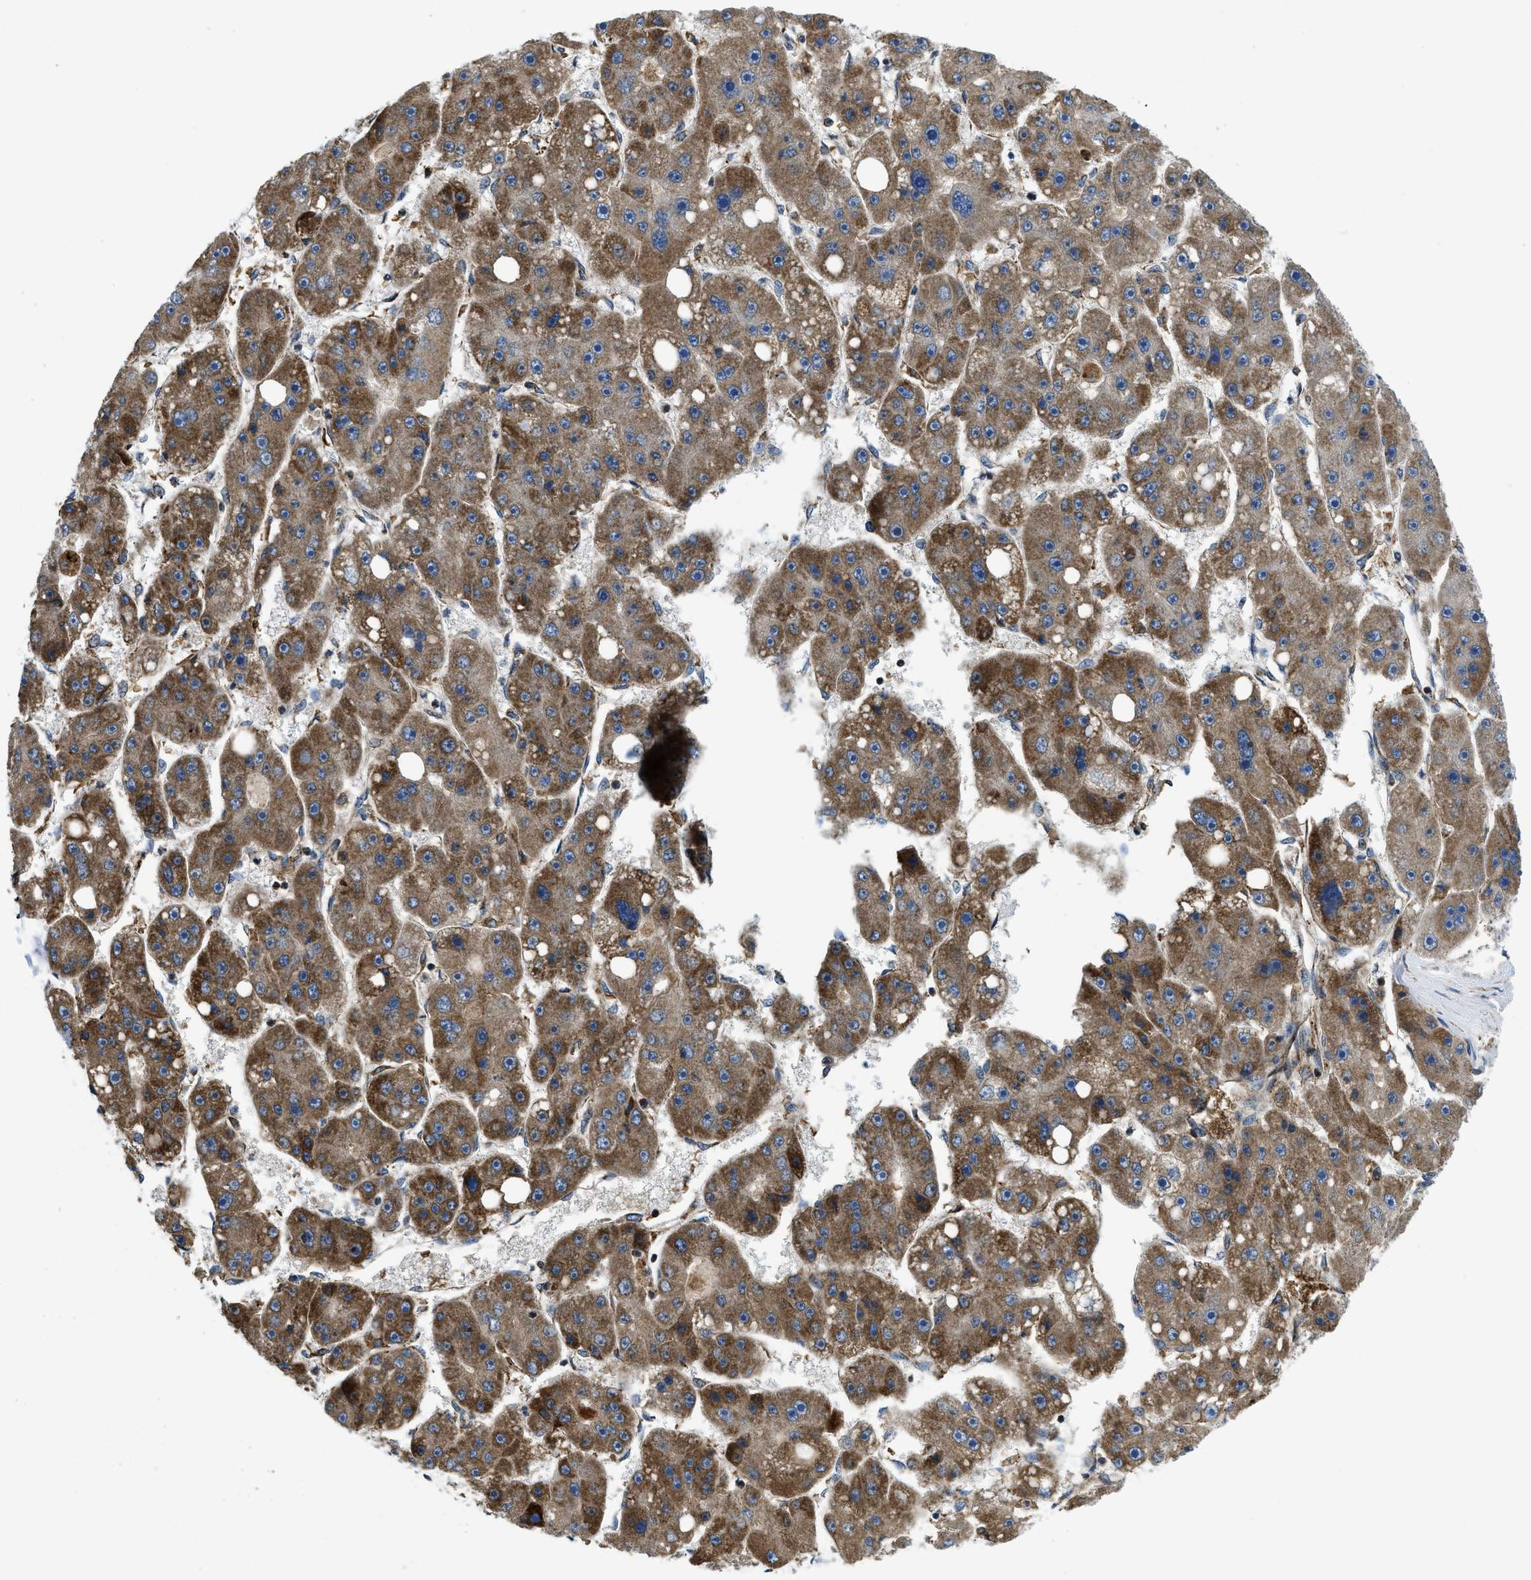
{"staining": {"intensity": "moderate", "quantity": ">75%", "location": "cytoplasmic/membranous"}, "tissue": "liver cancer", "cell_type": "Tumor cells", "image_type": "cancer", "snomed": [{"axis": "morphology", "description": "Carcinoma, Hepatocellular, NOS"}, {"axis": "topography", "description": "Liver"}], "caption": "Immunohistochemical staining of liver hepatocellular carcinoma exhibits moderate cytoplasmic/membranous protein staining in about >75% of tumor cells.", "gene": "CSPG4", "patient": {"sex": "female", "age": 61}}